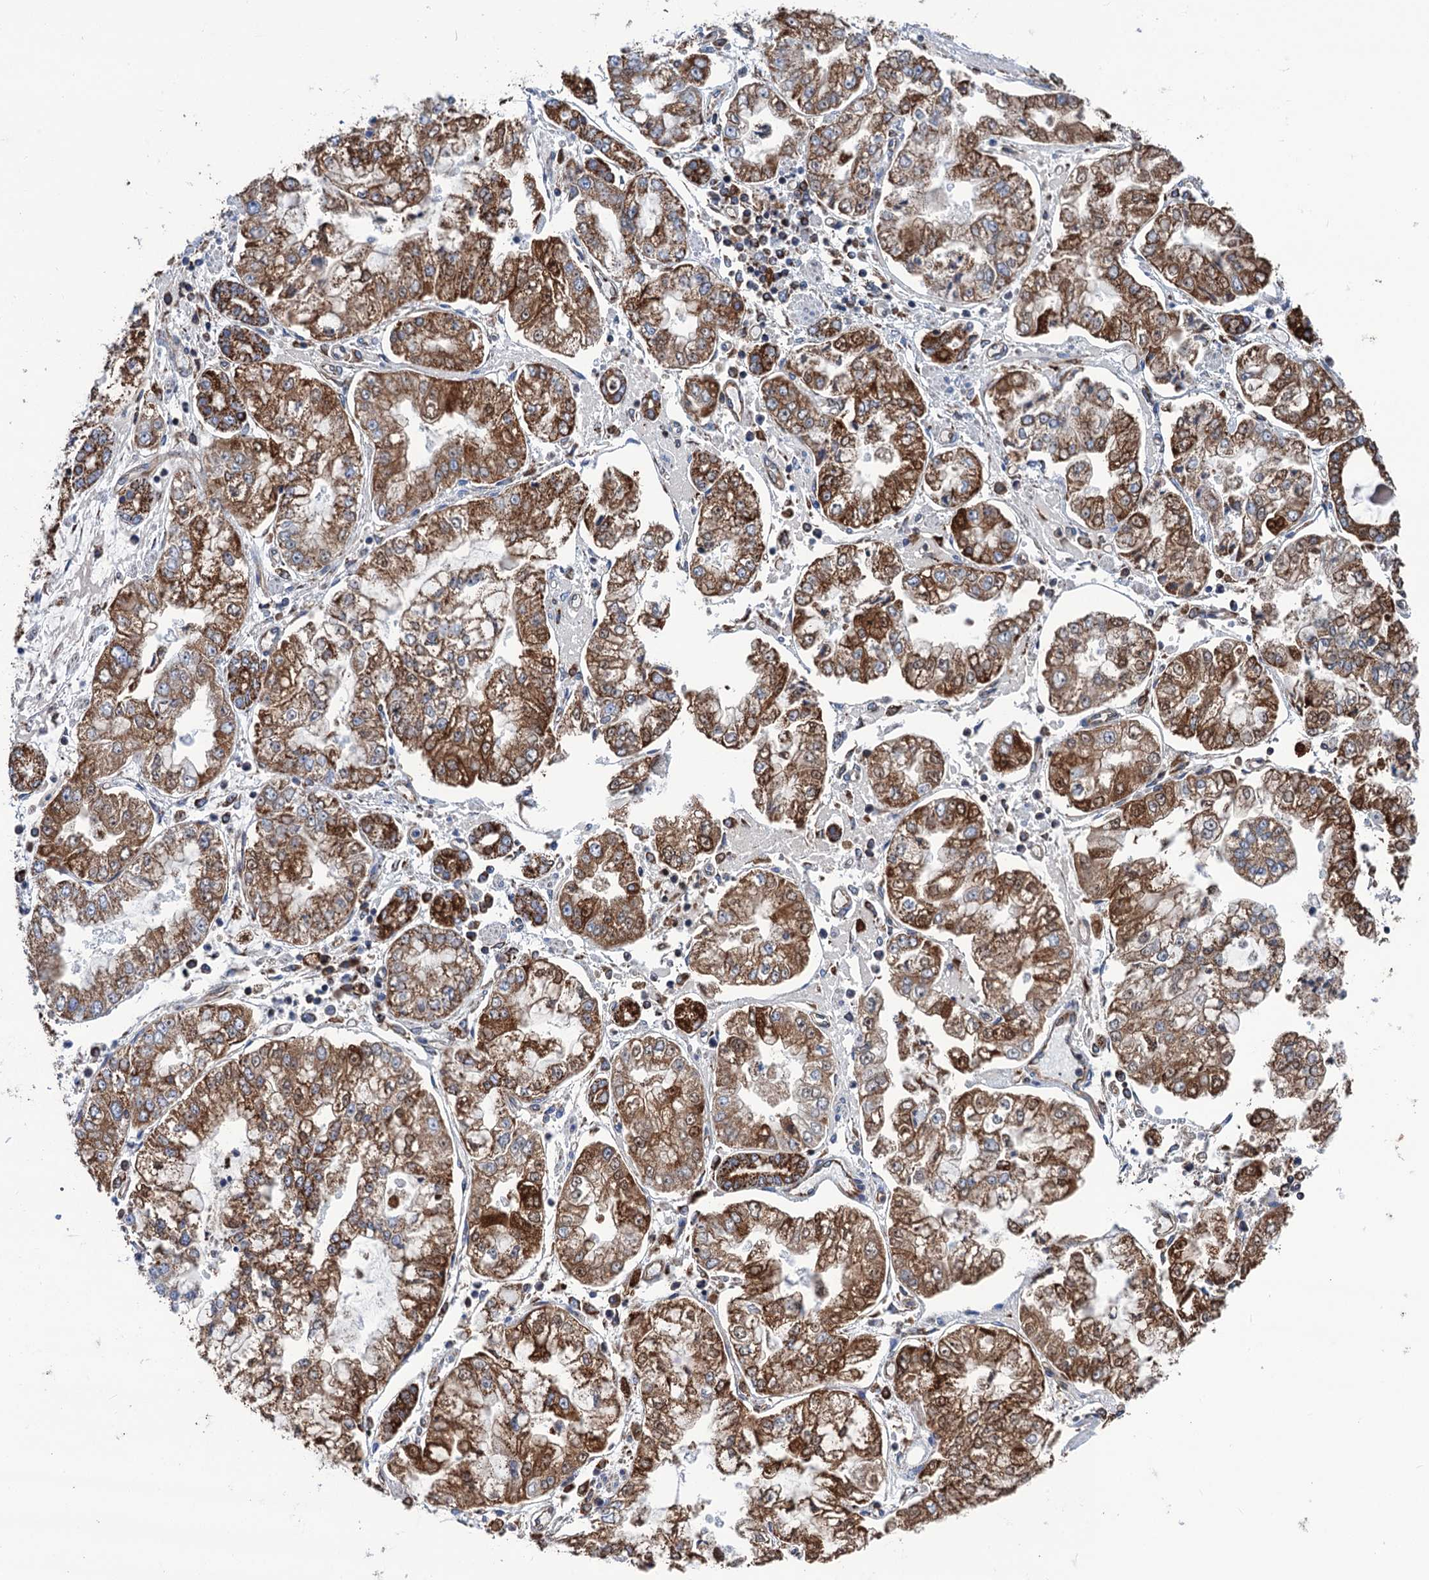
{"staining": {"intensity": "moderate", "quantity": ">75%", "location": "cytoplasmic/membranous"}, "tissue": "stomach cancer", "cell_type": "Tumor cells", "image_type": "cancer", "snomed": [{"axis": "morphology", "description": "Adenocarcinoma, NOS"}, {"axis": "topography", "description": "Stomach"}], "caption": "Approximately >75% of tumor cells in stomach adenocarcinoma exhibit moderate cytoplasmic/membranous protein staining as visualized by brown immunohistochemical staining.", "gene": "IVD", "patient": {"sex": "male", "age": 76}}